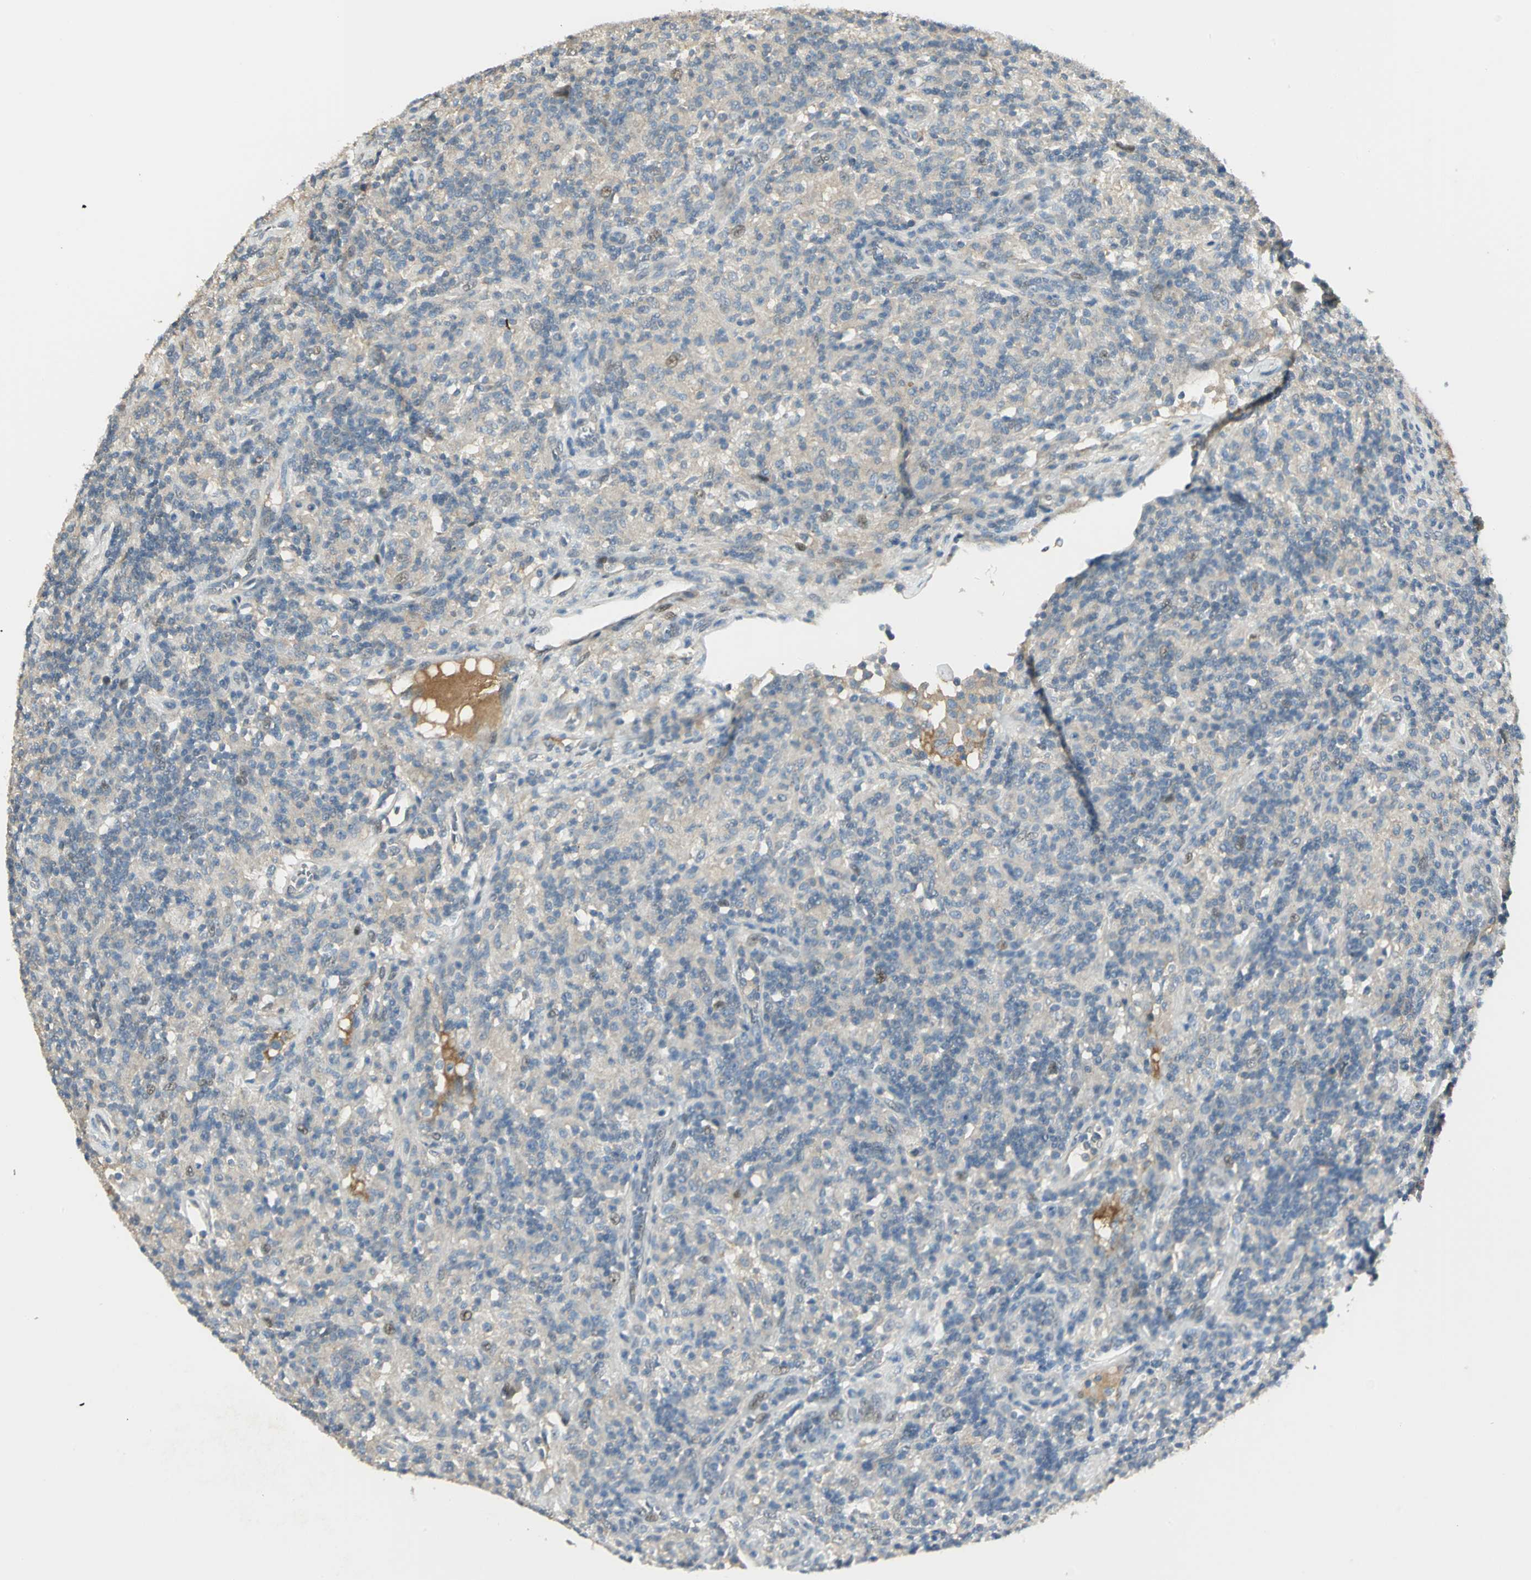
{"staining": {"intensity": "negative", "quantity": "none", "location": "none"}, "tissue": "lymphoma", "cell_type": "Tumor cells", "image_type": "cancer", "snomed": [{"axis": "morphology", "description": "Hodgkin's disease, NOS"}, {"axis": "topography", "description": "Lymph node"}], "caption": "Tumor cells are negative for brown protein staining in Hodgkin's disease. The staining is performed using DAB (3,3'-diaminobenzidine) brown chromogen with nuclei counter-stained in using hematoxylin.", "gene": "PROC", "patient": {"sex": "male", "age": 70}}